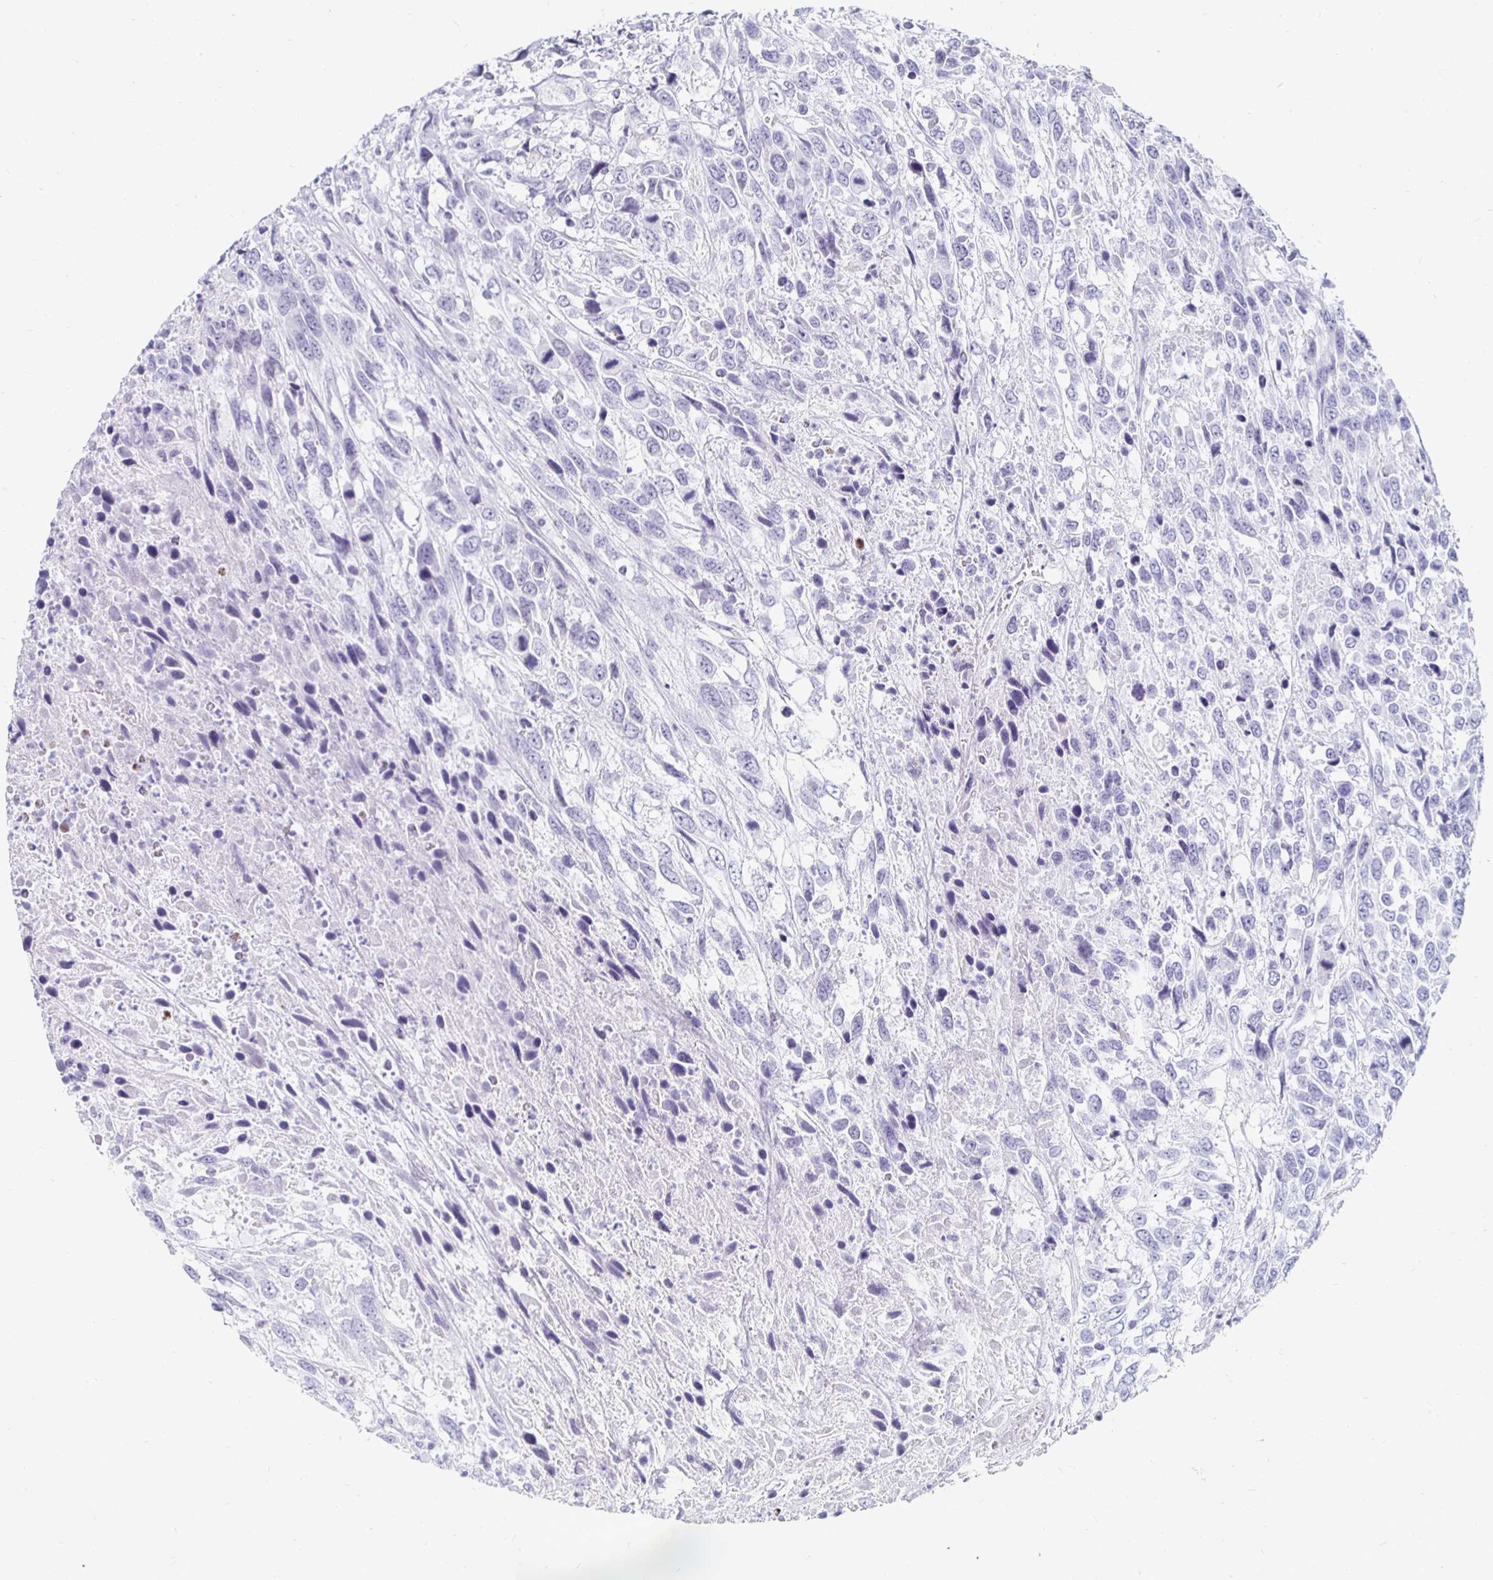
{"staining": {"intensity": "negative", "quantity": "none", "location": "none"}, "tissue": "urothelial cancer", "cell_type": "Tumor cells", "image_type": "cancer", "snomed": [{"axis": "morphology", "description": "Urothelial carcinoma, High grade"}, {"axis": "topography", "description": "Urinary bladder"}], "caption": "High power microscopy micrograph of an immunohistochemistry histopathology image of high-grade urothelial carcinoma, revealing no significant staining in tumor cells.", "gene": "KCNQ2", "patient": {"sex": "female", "age": 70}}